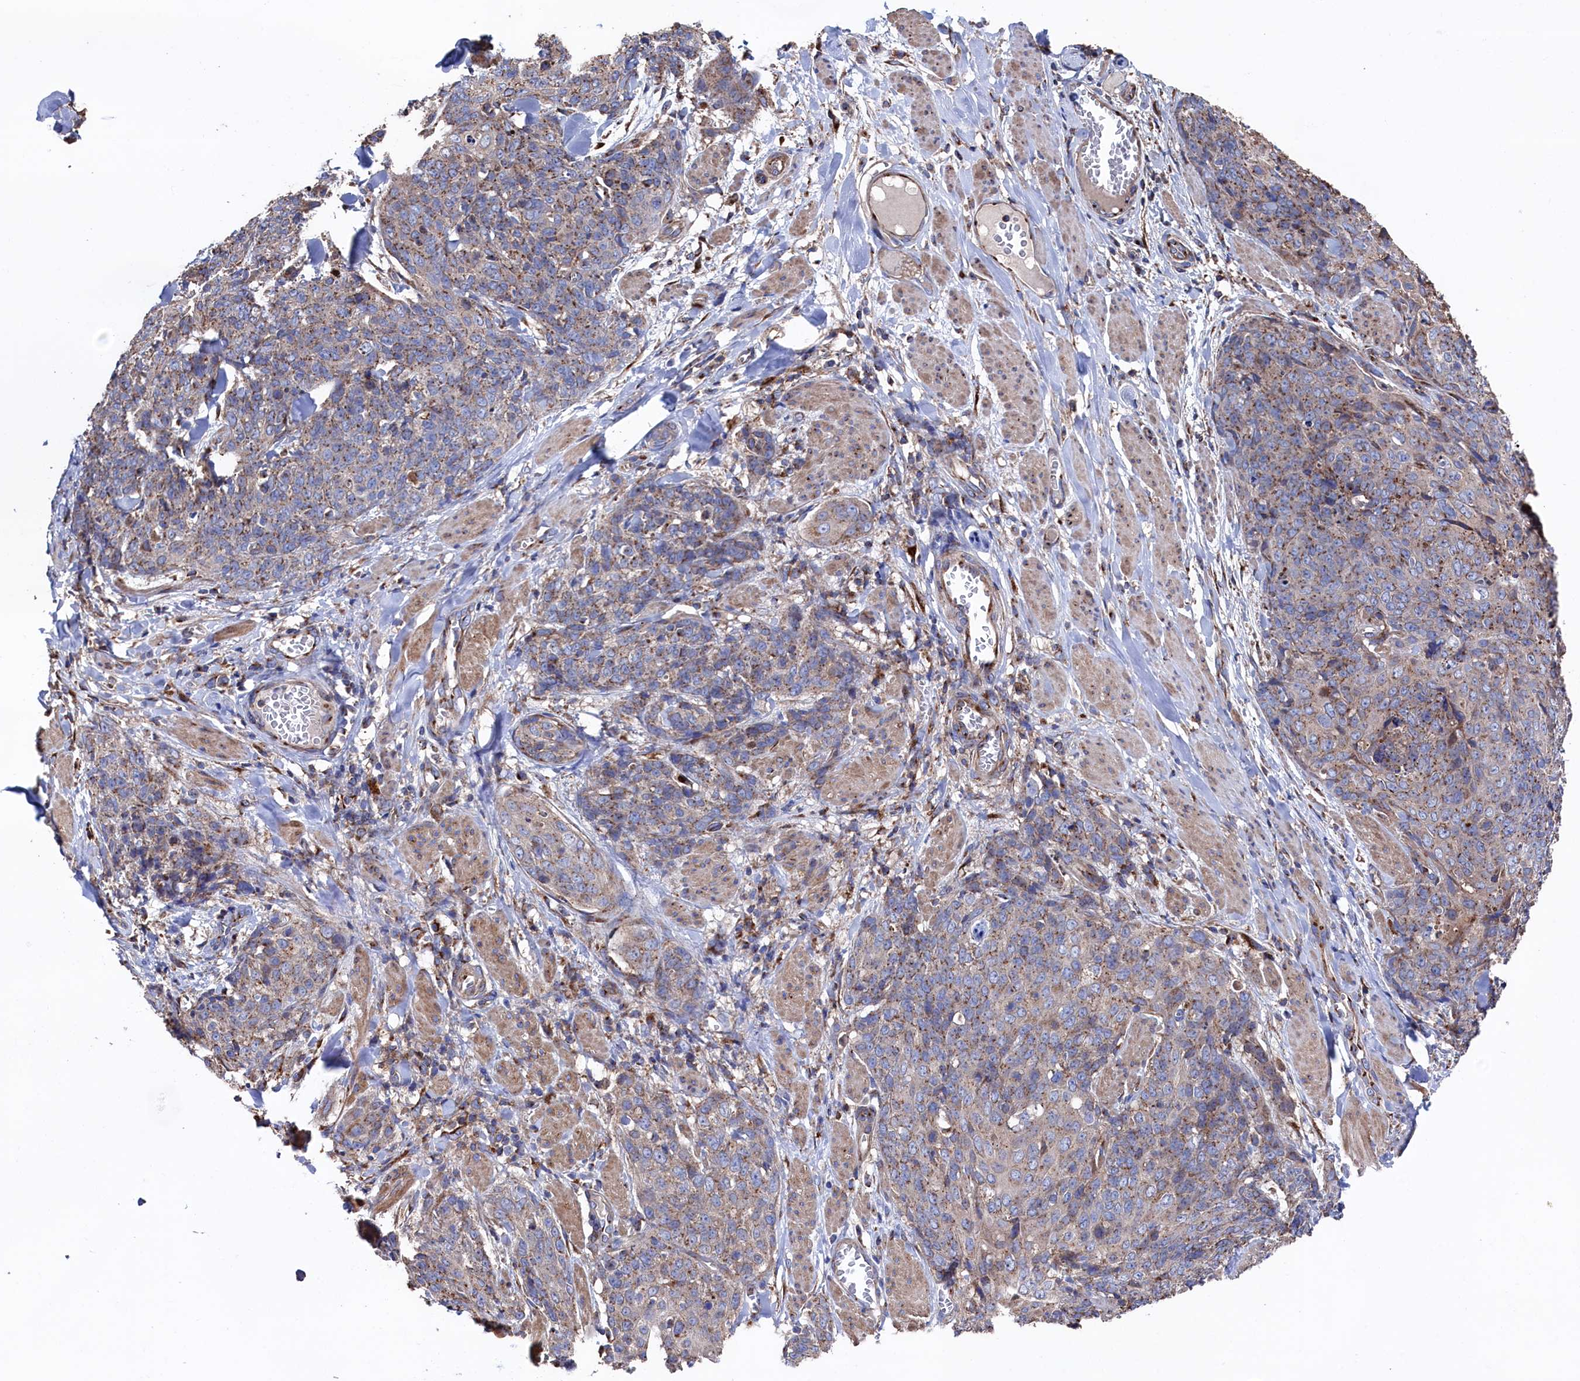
{"staining": {"intensity": "moderate", "quantity": ">75%", "location": "cytoplasmic/membranous"}, "tissue": "skin cancer", "cell_type": "Tumor cells", "image_type": "cancer", "snomed": [{"axis": "morphology", "description": "Squamous cell carcinoma, NOS"}, {"axis": "topography", "description": "Skin"}, {"axis": "topography", "description": "Vulva"}], "caption": "Immunohistochemical staining of skin cancer (squamous cell carcinoma) displays medium levels of moderate cytoplasmic/membranous positivity in about >75% of tumor cells.", "gene": "PRRC1", "patient": {"sex": "female", "age": 85}}